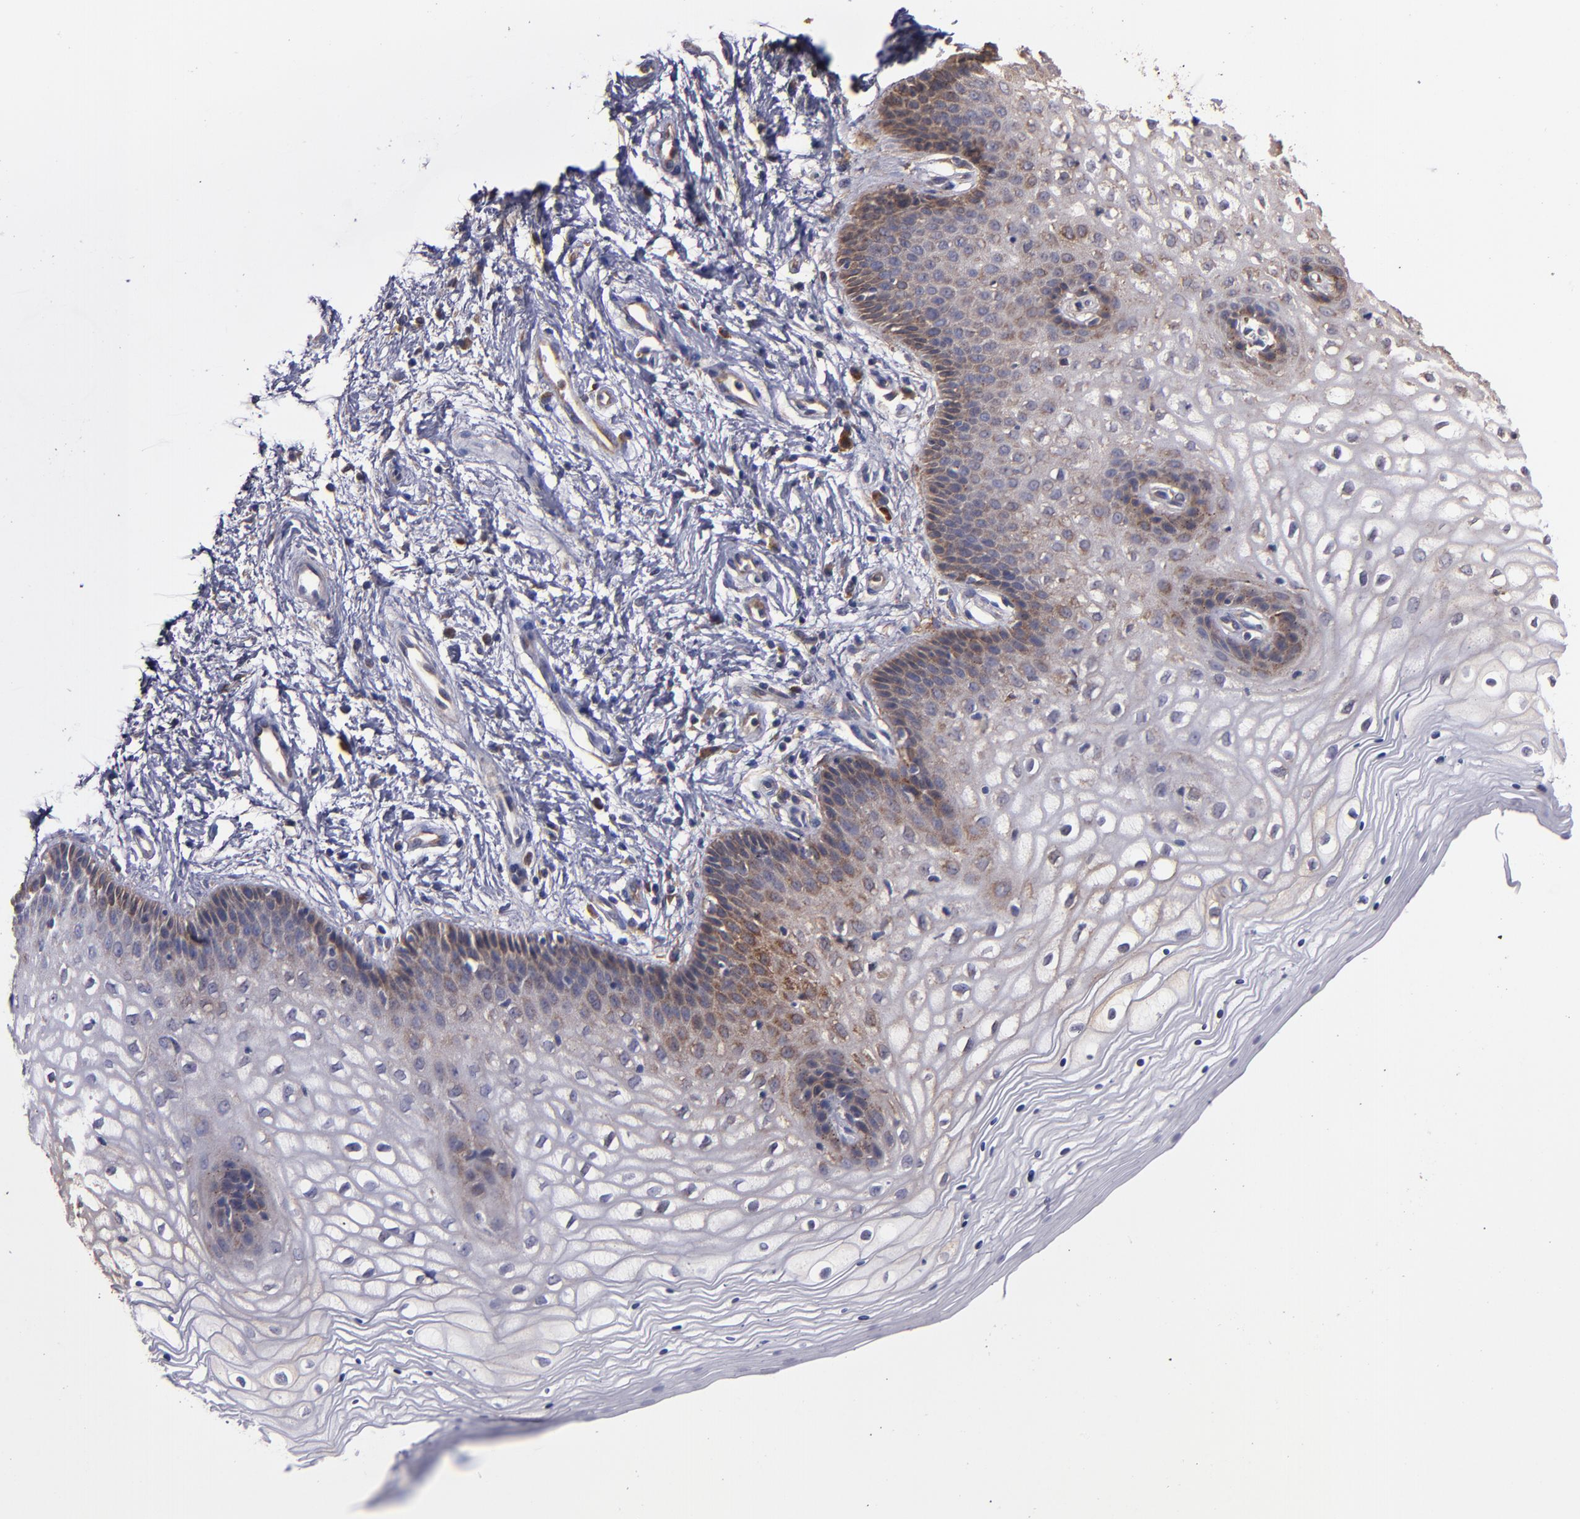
{"staining": {"intensity": "moderate", "quantity": "<25%", "location": "cytoplasmic/membranous"}, "tissue": "vagina", "cell_type": "Squamous epithelial cells", "image_type": "normal", "snomed": [{"axis": "morphology", "description": "Normal tissue, NOS"}, {"axis": "topography", "description": "Vagina"}], "caption": "DAB (3,3'-diaminobenzidine) immunohistochemical staining of benign human vagina reveals moderate cytoplasmic/membranous protein expression in approximately <25% of squamous epithelial cells. (Stains: DAB in brown, nuclei in blue, Microscopy: brightfield microscopy at high magnification).", "gene": "IFIH1", "patient": {"sex": "female", "age": 34}}